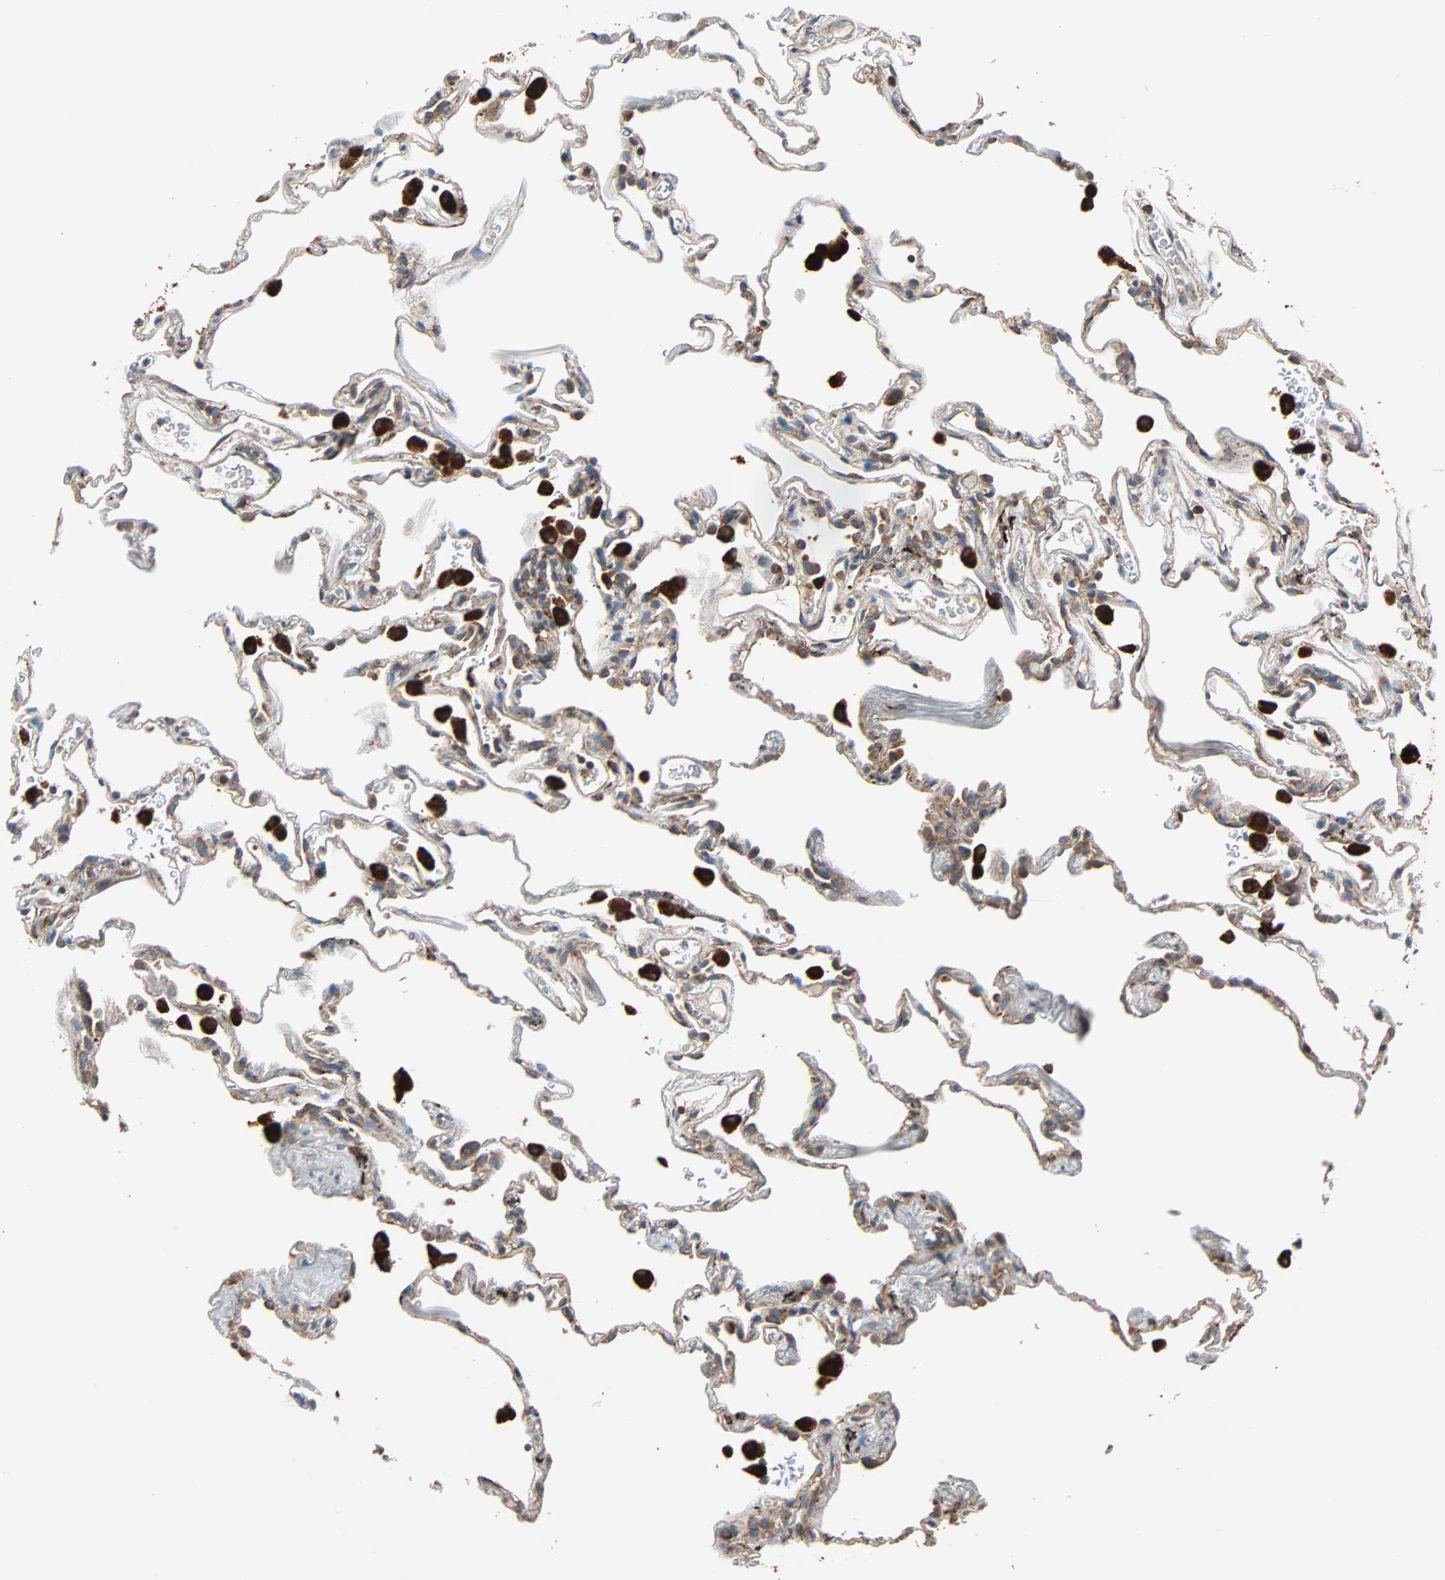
{"staining": {"intensity": "weak", "quantity": ">75%", "location": "cytoplasmic/membranous"}, "tissue": "lung", "cell_type": "Alveolar cells", "image_type": "normal", "snomed": [{"axis": "morphology", "description": "Normal tissue, NOS"}, {"axis": "morphology", "description": "Inflammation, NOS"}, {"axis": "topography", "description": "Lung"}], "caption": "Brown immunohistochemical staining in unremarkable lung demonstrates weak cytoplasmic/membranous expression in approximately >75% of alveolar cells. Ihc stains the protein in brown and the nuclei are stained blue.", "gene": "PHYH", "patient": {"sex": "male", "age": 69}}